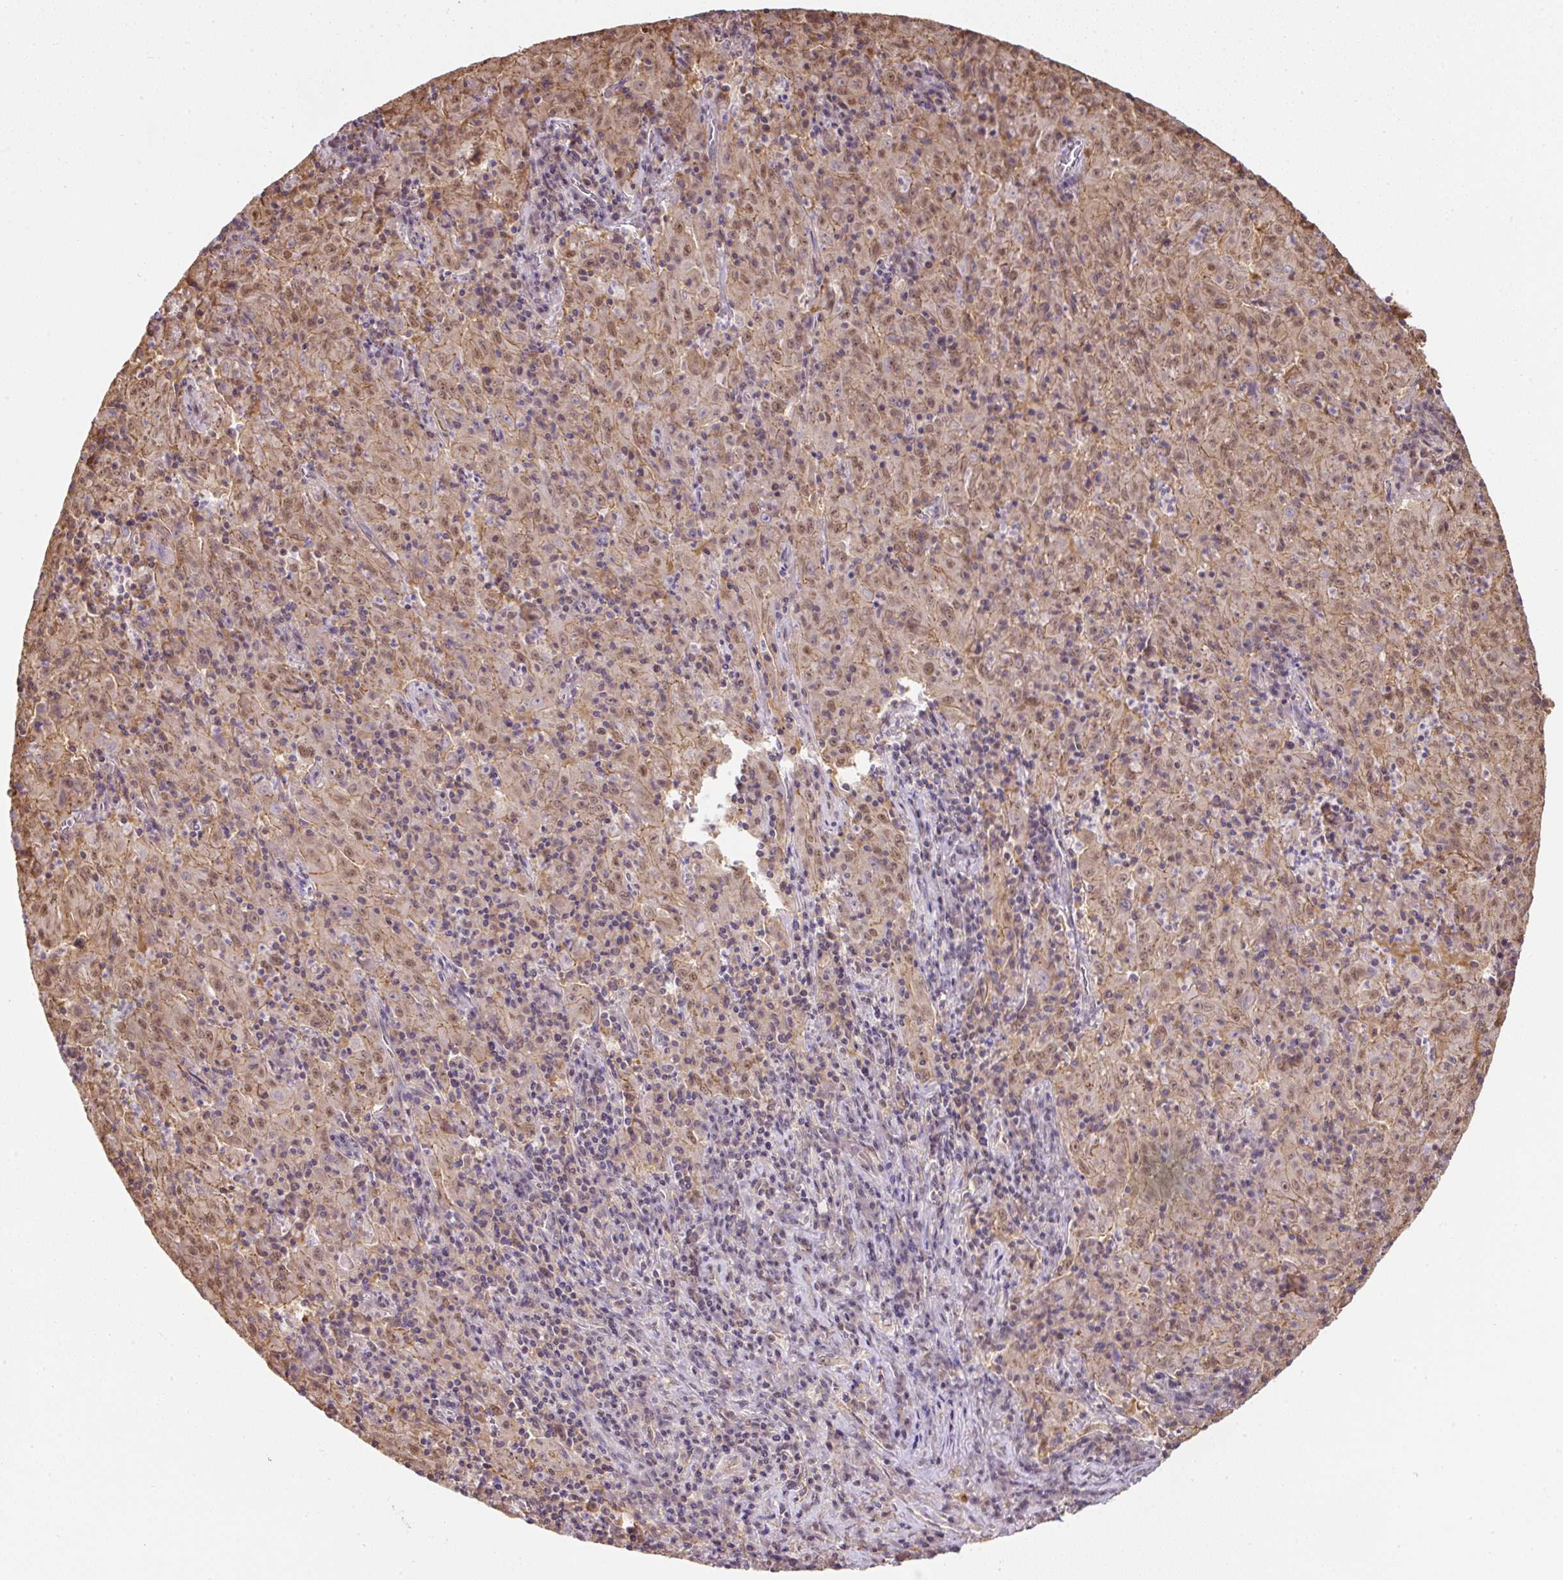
{"staining": {"intensity": "moderate", "quantity": ">75%", "location": "cytoplasmic/membranous,nuclear"}, "tissue": "pancreatic cancer", "cell_type": "Tumor cells", "image_type": "cancer", "snomed": [{"axis": "morphology", "description": "Adenocarcinoma, NOS"}, {"axis": "topography", "description": "Pancreas"}], "caption": "Adenocarcinoma (pancreatic) tissue displays moderate cytoplasmic/membranous and nuclear positivity in about >75% of tumor cells, visualized by immunohistochemistry. (DAB IHC with brightfield microscopy, high magnification).", "gene": "ST13", "patient": {"sex": "male", "age": 63}}